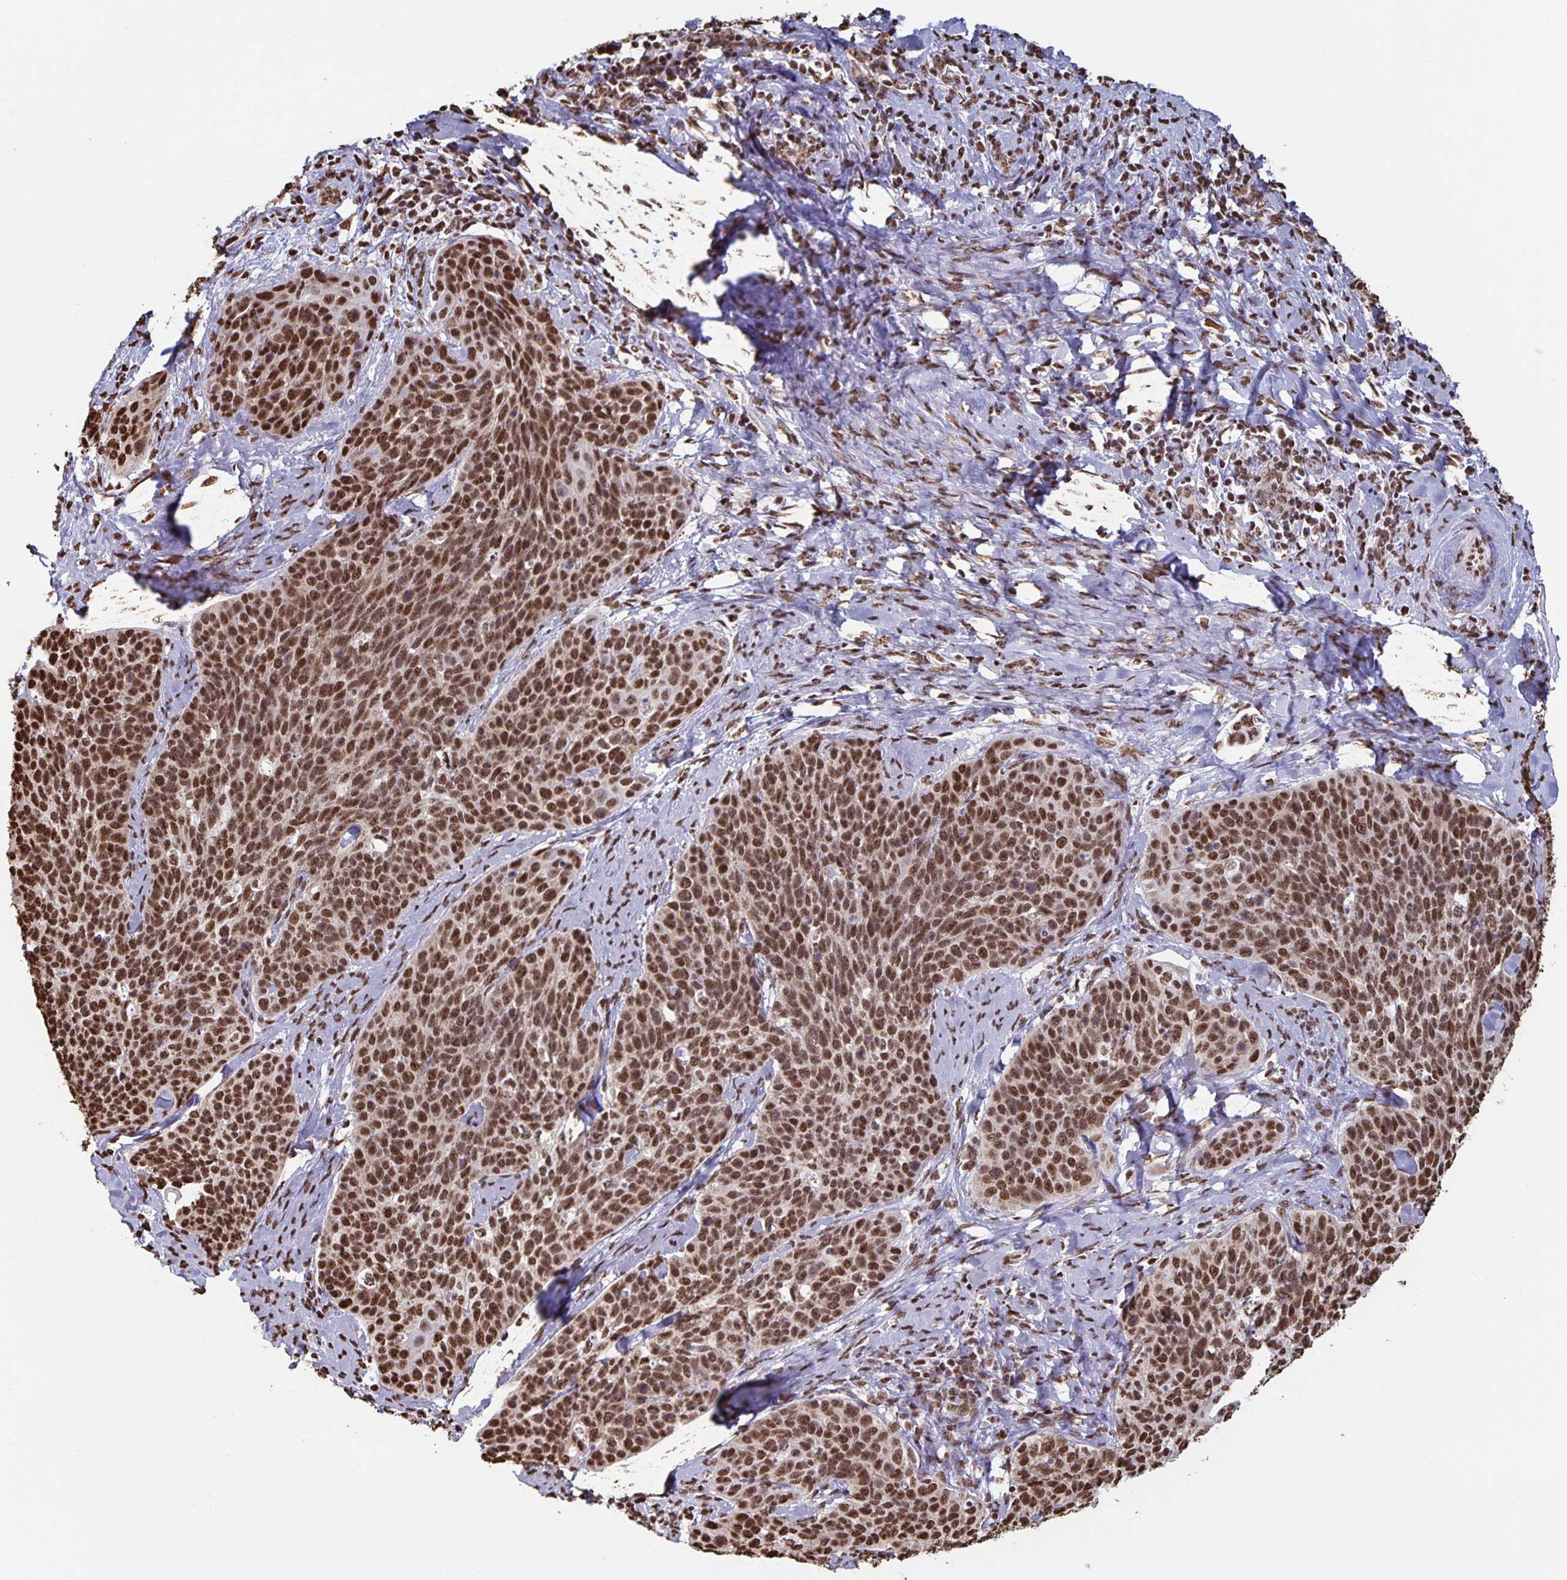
{"staining": {"intensity": "moderate", "quantity": ">75%", "location": "nuclear"}, "tissue": "cervical cancer", "cell_type": "Tumor cells", "image_type": "cancer", "snomed": [{"axis": "morphology", "description": "Squamous cell carcinoma, NOS"}, {"axis": "topography", "description": "Cervix"}], "caption": "Immunohistochemistry (IHC) histopathology image of human cervical cancer (squamous cell carcinoma) stained for a protein (brown), which displays medium levels of moderate nuclear positivity in about >75% of tumor cells.", "gene": "DUT", "patient": {"sex": "female", "age": 69}}